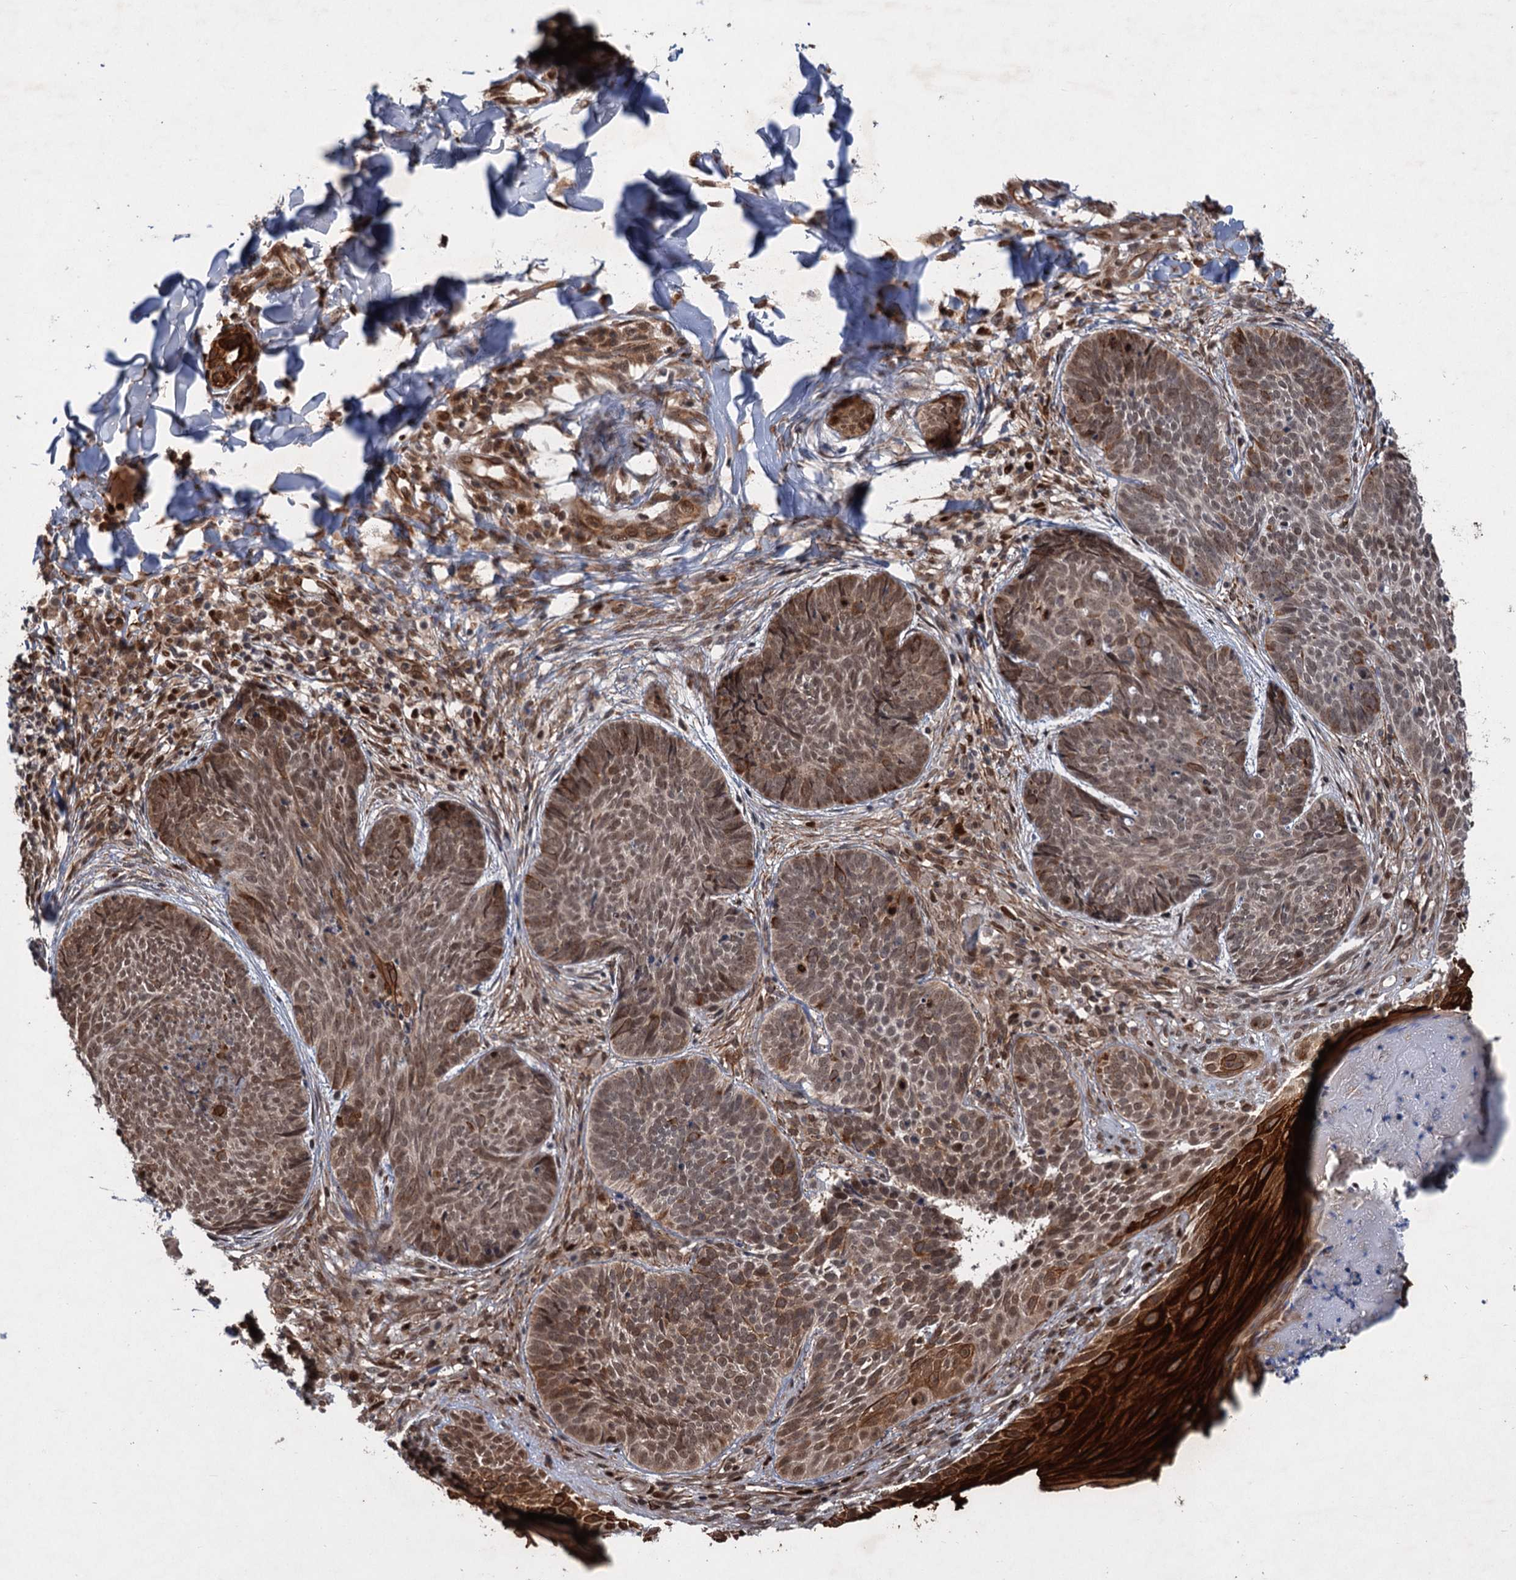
{"staining": {"intensity": "moderate", "quantity": ">75%", "location": "cytoplasmic/membranous,nuclear"}, "tissue": "skin cancer", "cell_type": "Tumor cells", "image_type": "cancer", "snomed": [{"axis": "morphology", "description": "Basal cell carcinoma"}, {"axis": "topography", "description": "Skin"}], "caption": "A histopathology image of human skin cancer (basal cell carcinoma) stained for a protein shows moderate cytoplasmic/membranous and nuclear brown staining in tumor cells.", "gene": "TTC31", "patient": {"sex": "female", "age": 61}}